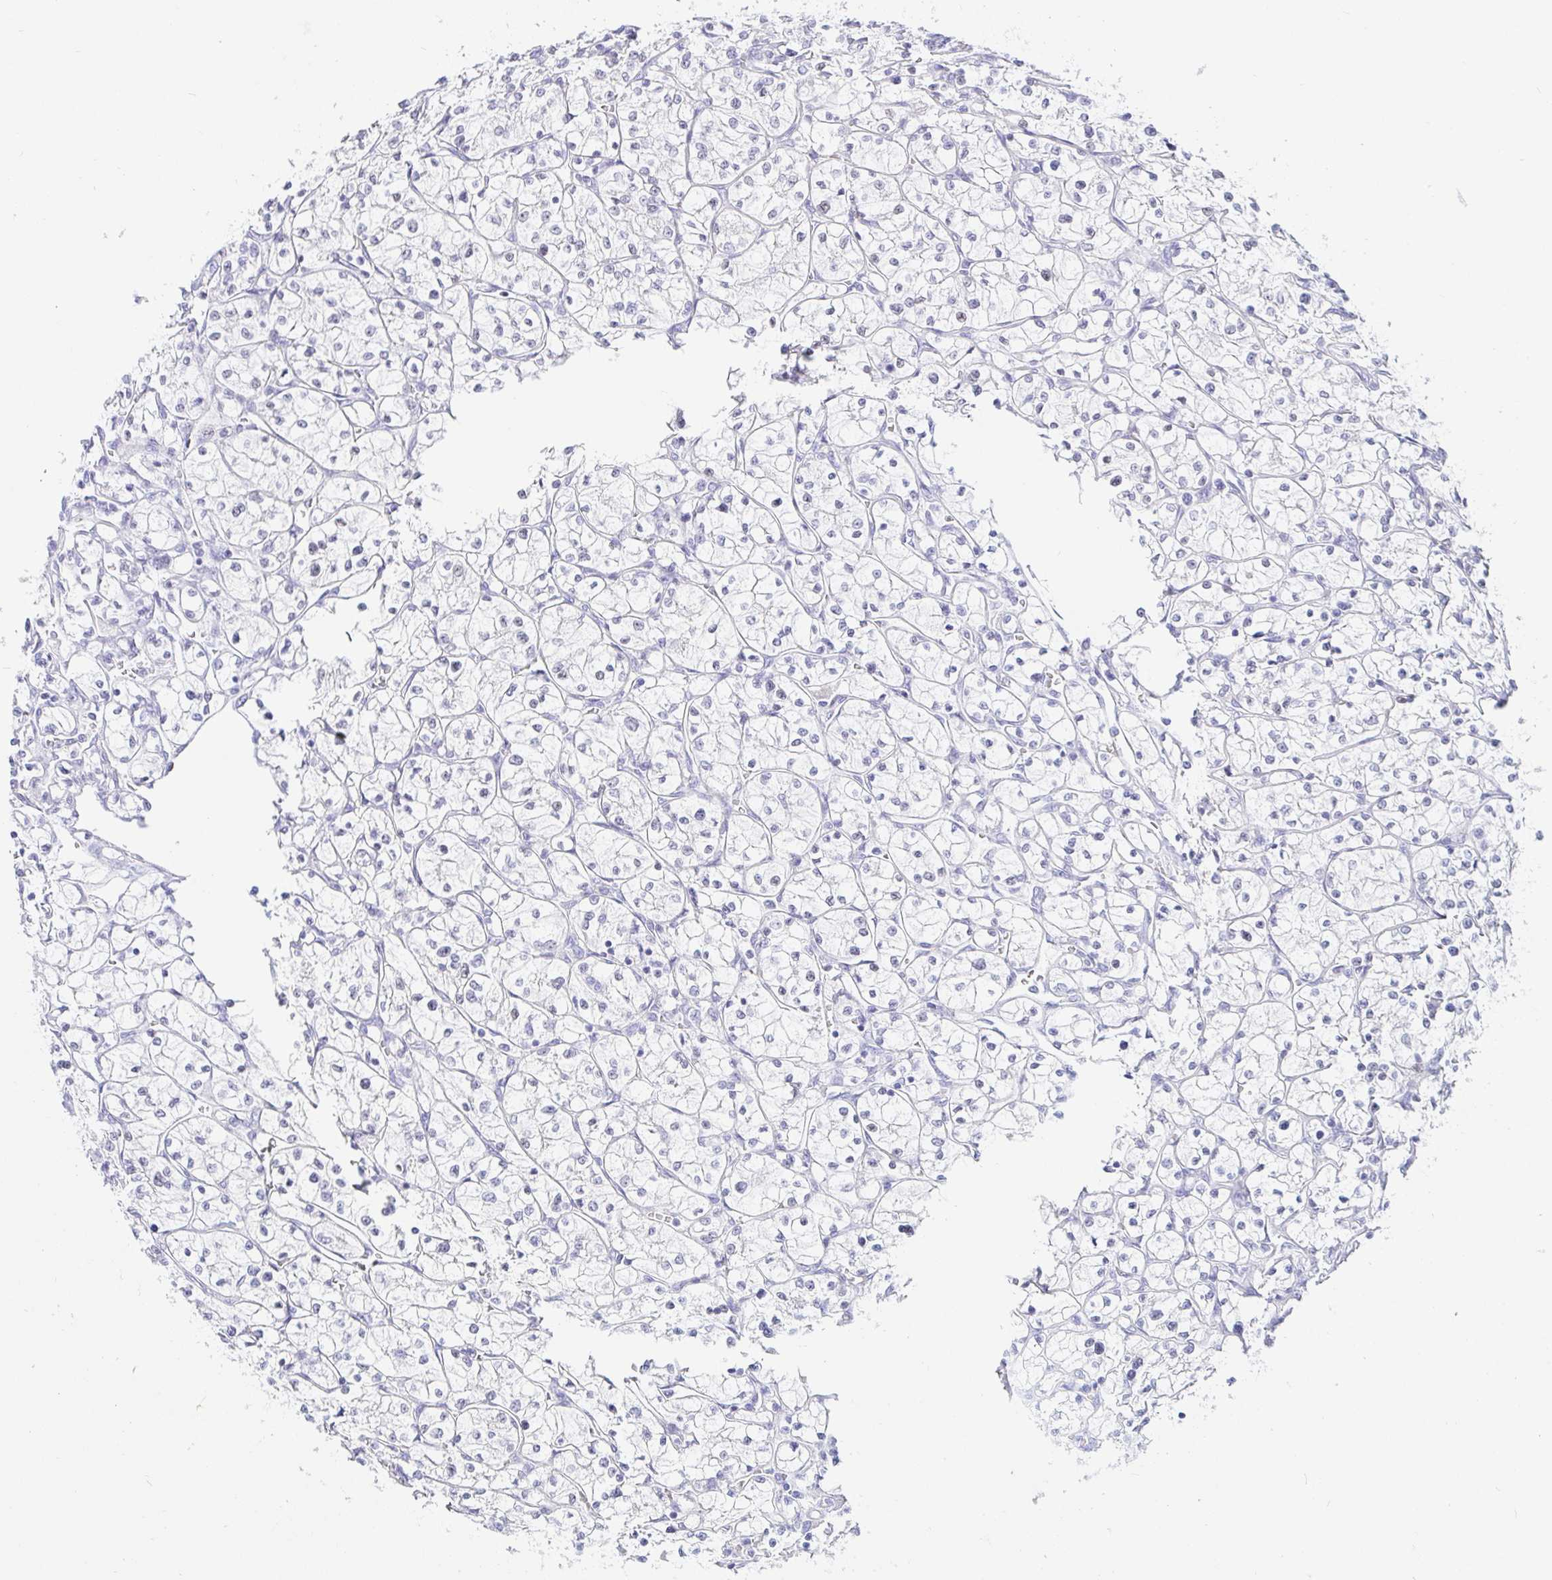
{"staining": {"intensity": "negative", "quantity": "none", "location": "none"}, "tissue": "renal cancer", "cell_type": "Tumor cells", "image_type": "cancer", "snomed": [{"axis": "morphology", "description": "Adenocarcinoma, NOS"}, {"axis": "topography", "description": "Kidney"}], "caption": "Immunohistochemical staining of human renal adenocarcinoma shows no significant staining in tumor cells.", "gene": "PAX8", "patient": {"sex": "female", "age": 64}}